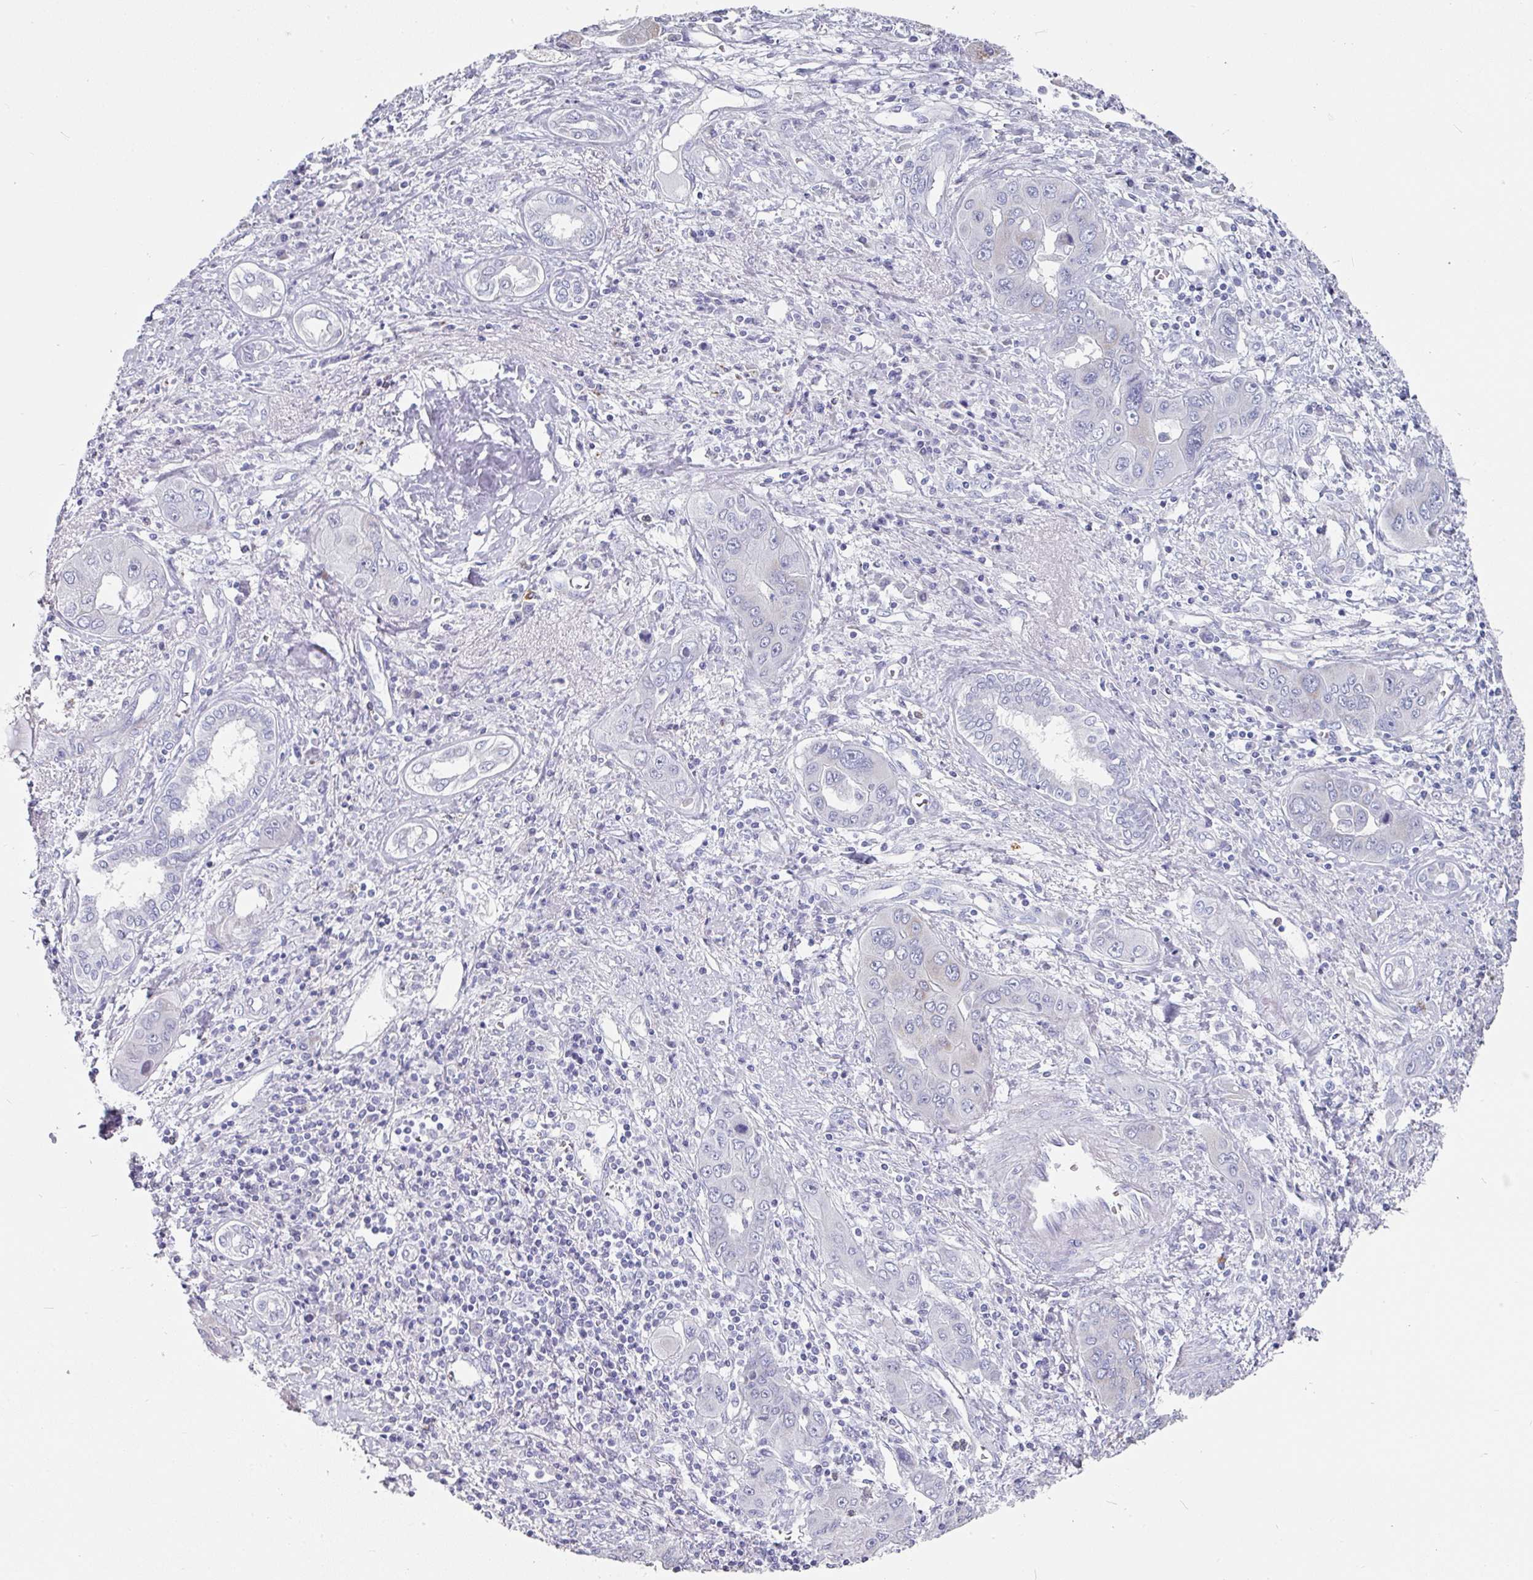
{"staining": {"intensity": "negative", "quantity": "none", "location": "none"}, "tissue": "liver cancer", "cell_type": "Tumor cells", "image_type": "cancer", "snomed": [{"axis": "morphology", "description": "Cholangiocarcinoma"}, {"axis": "topography", "description": "Liver"}], "caption": "Human cholangiocarcinoma (liver) stained for a protein using immunohistochemistry exhibits no positivity in tumor cells.", "gene": "SETBP1", "patient": {"sex": "male", "age": 67}}